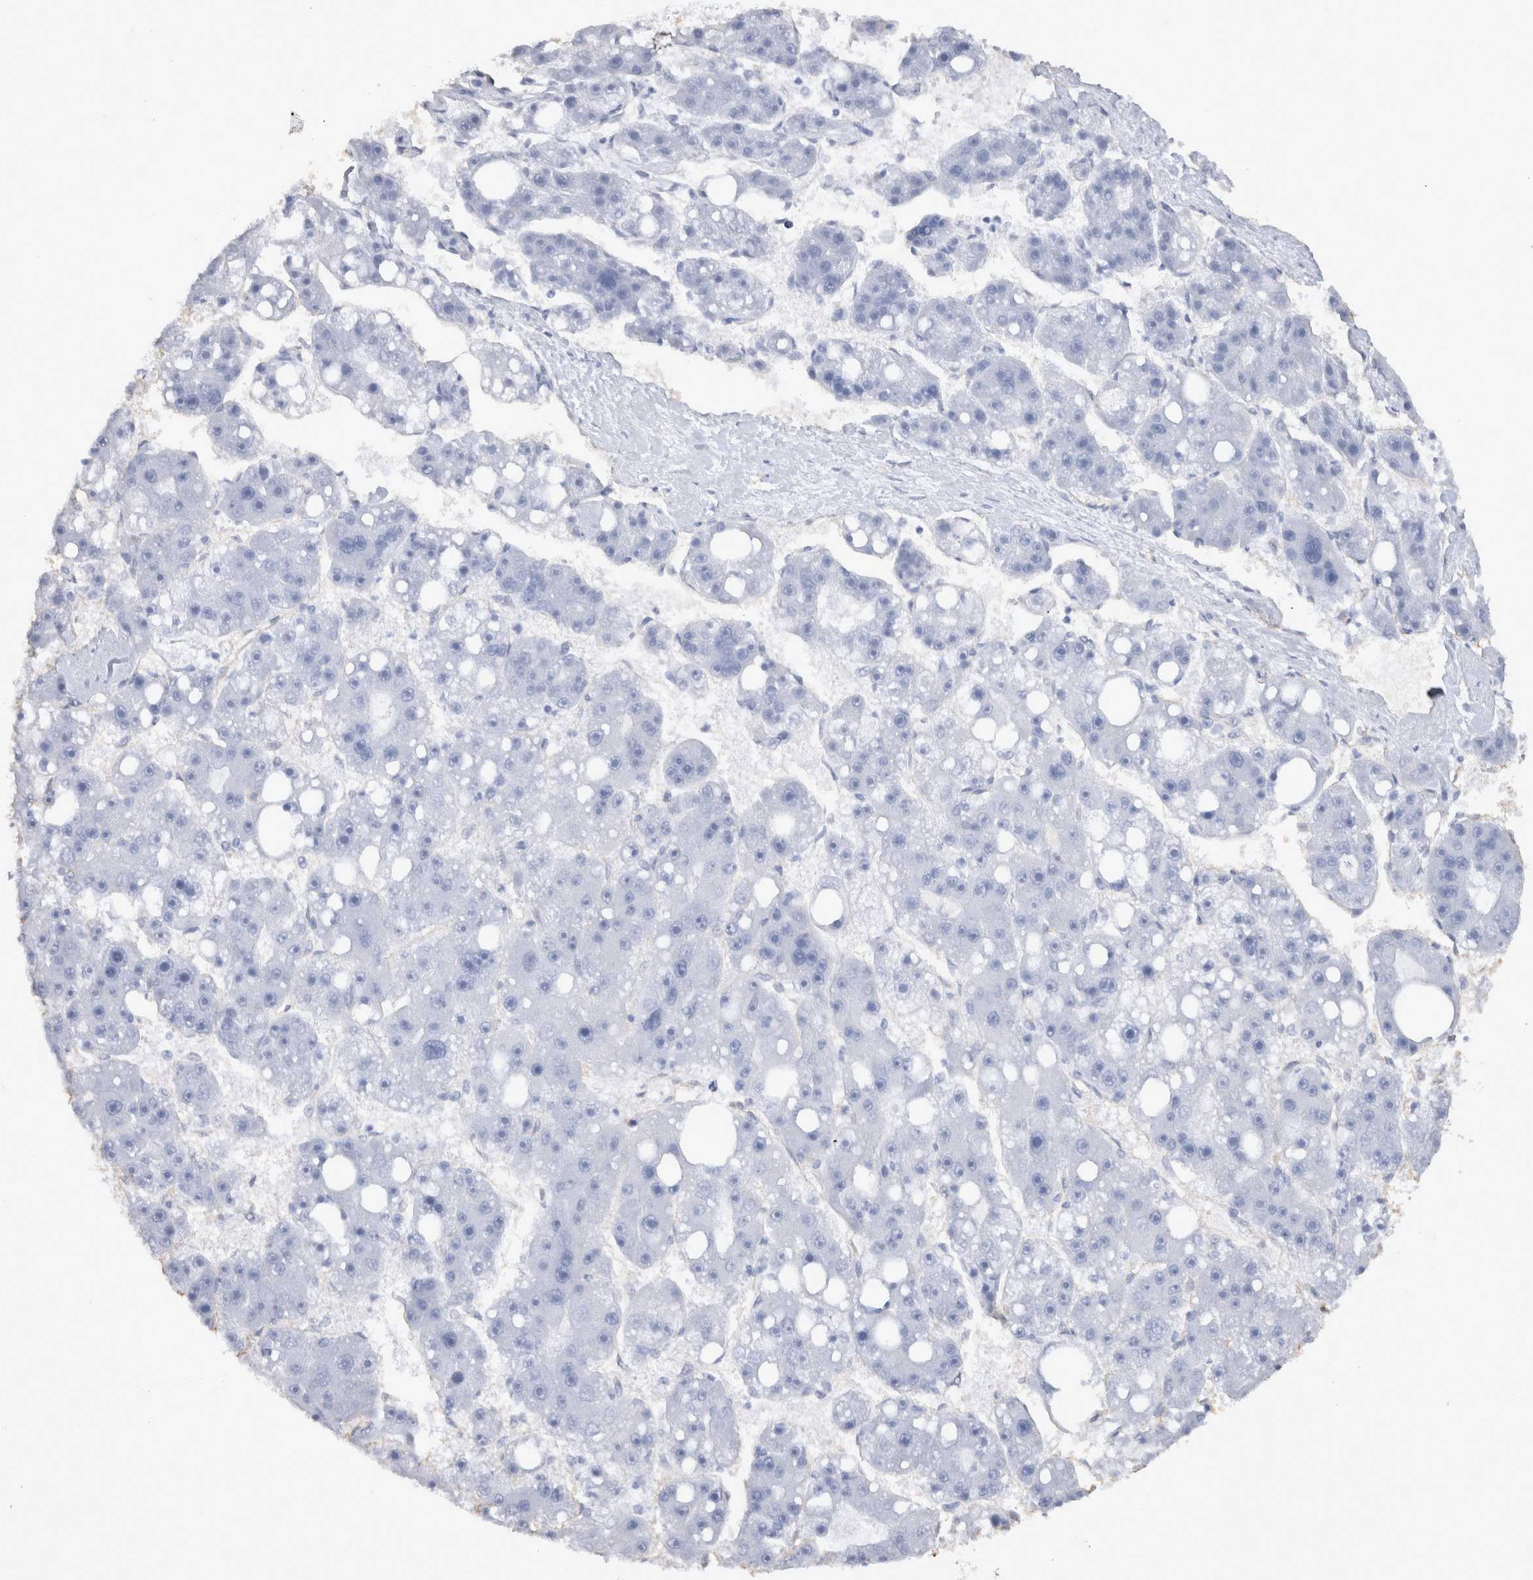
{"staining": {"intensity": "negative", "quantity": "none", "location": "none"}, "tissue": "liver cancer", "cell_type": "Tumor cells", "image_type": "cancer", "snomed": [{"axis": "morphology", "description": "Carcinoma, Hepatocellular, NOS"}, {"axis": "topography", "description": "Liver"}], "caption": "High magnification brightfield microscopy of hepatocellular carcinoma (liver) stained with DAB (brown) and counterstained with hematoxylin (blue): tumor cells show no significant positivity.", "gene": "IL17RC", "patient": {"sex": "female", "age": 61}}